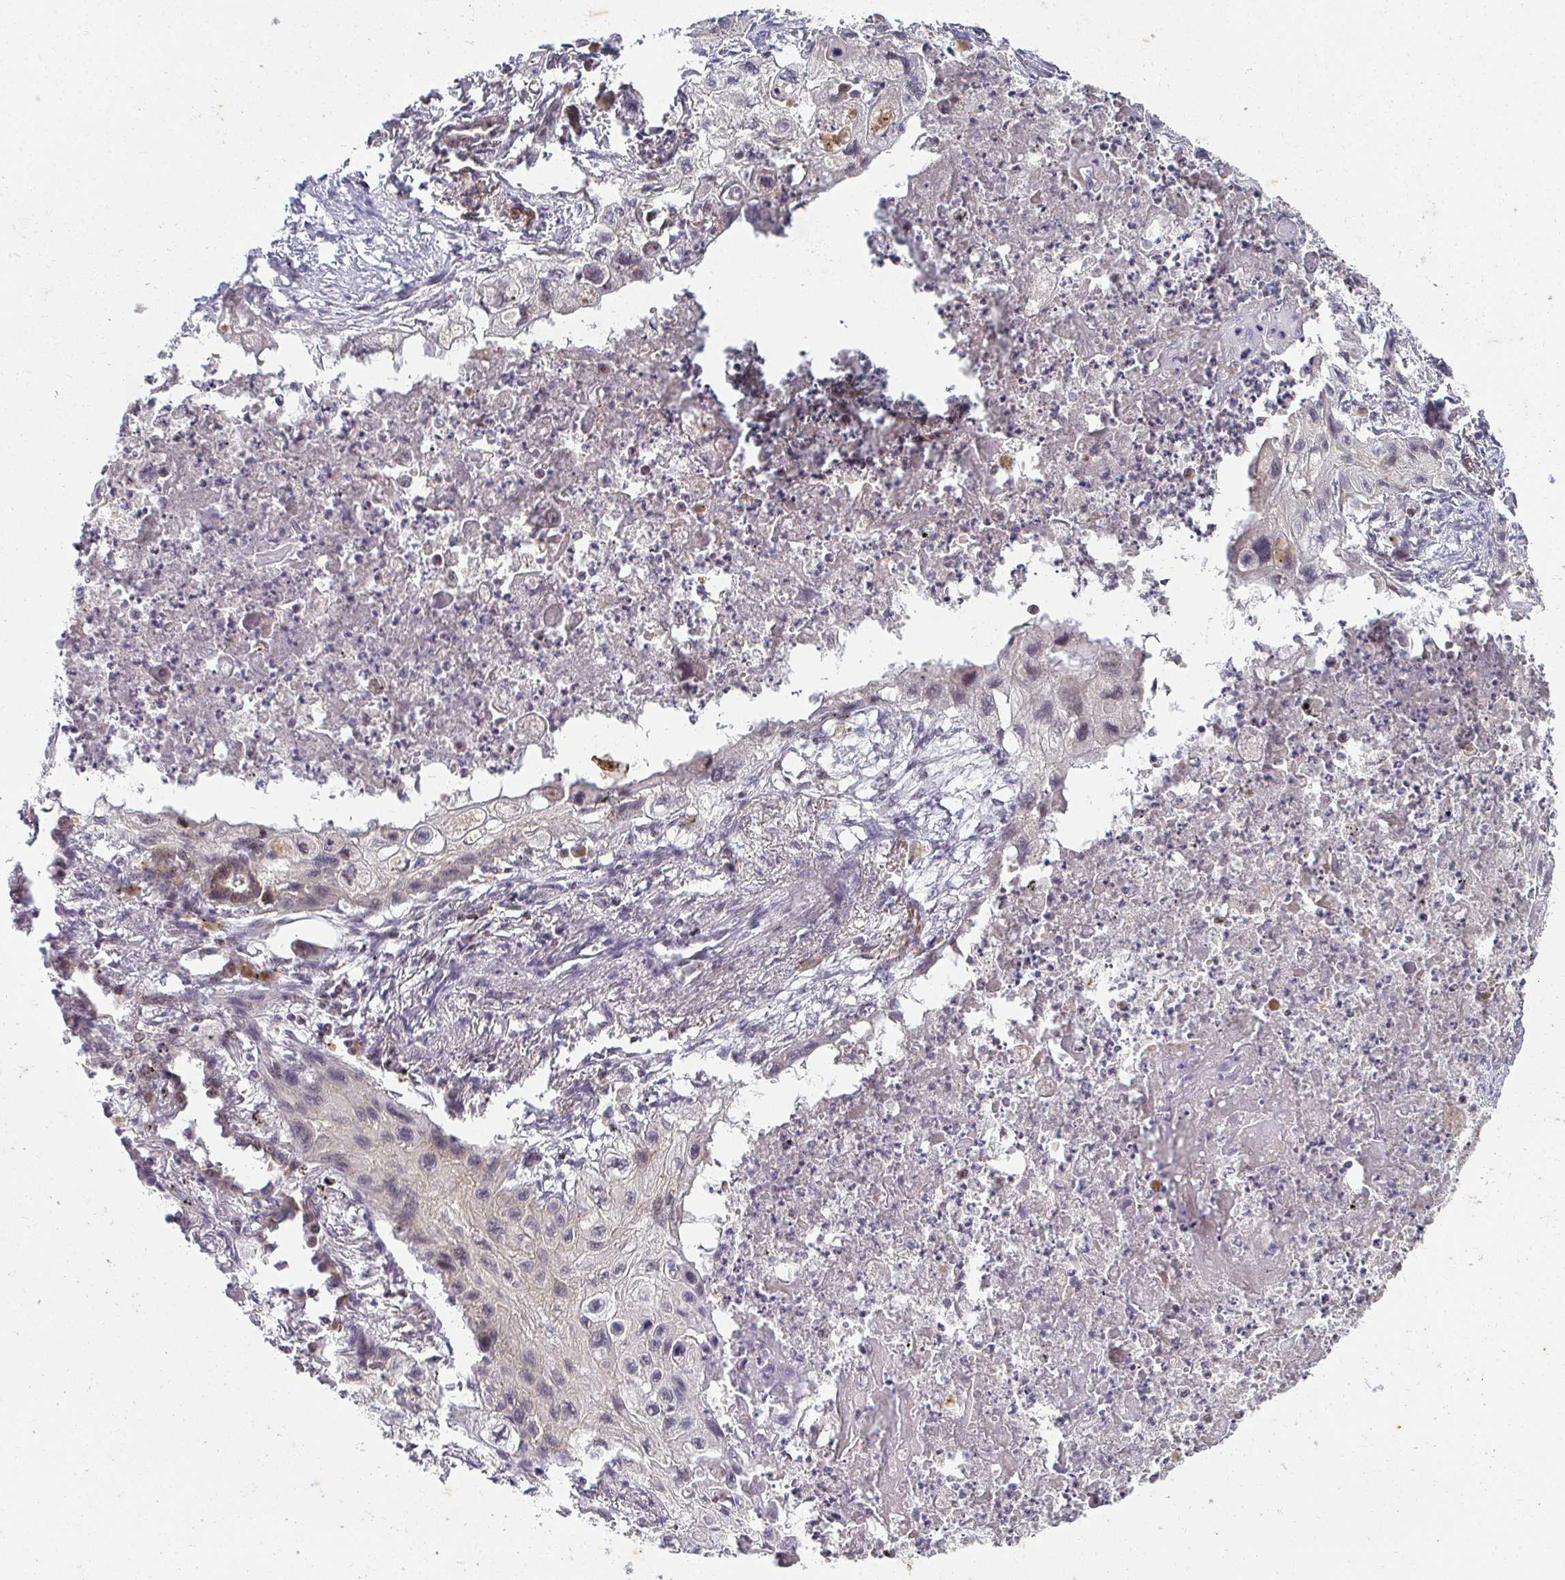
{"staining": {"intensity": "negative", "quantity": "none", "location": "none"}, "tissue": "lung cancer", "cell_type": "Tumor cells", "image_type": "cancer", "snomed": [{"axis": "morphology", "description": "Squamous cell carcinoma, NOS"}, {"axis": "topography", "description": "Lung"}], "caption": "Tumor cells show no significant staining in lung squamous cell carcinoma.", "gene": "ANK3", "patient": {"sex": "male", "age": 71}}